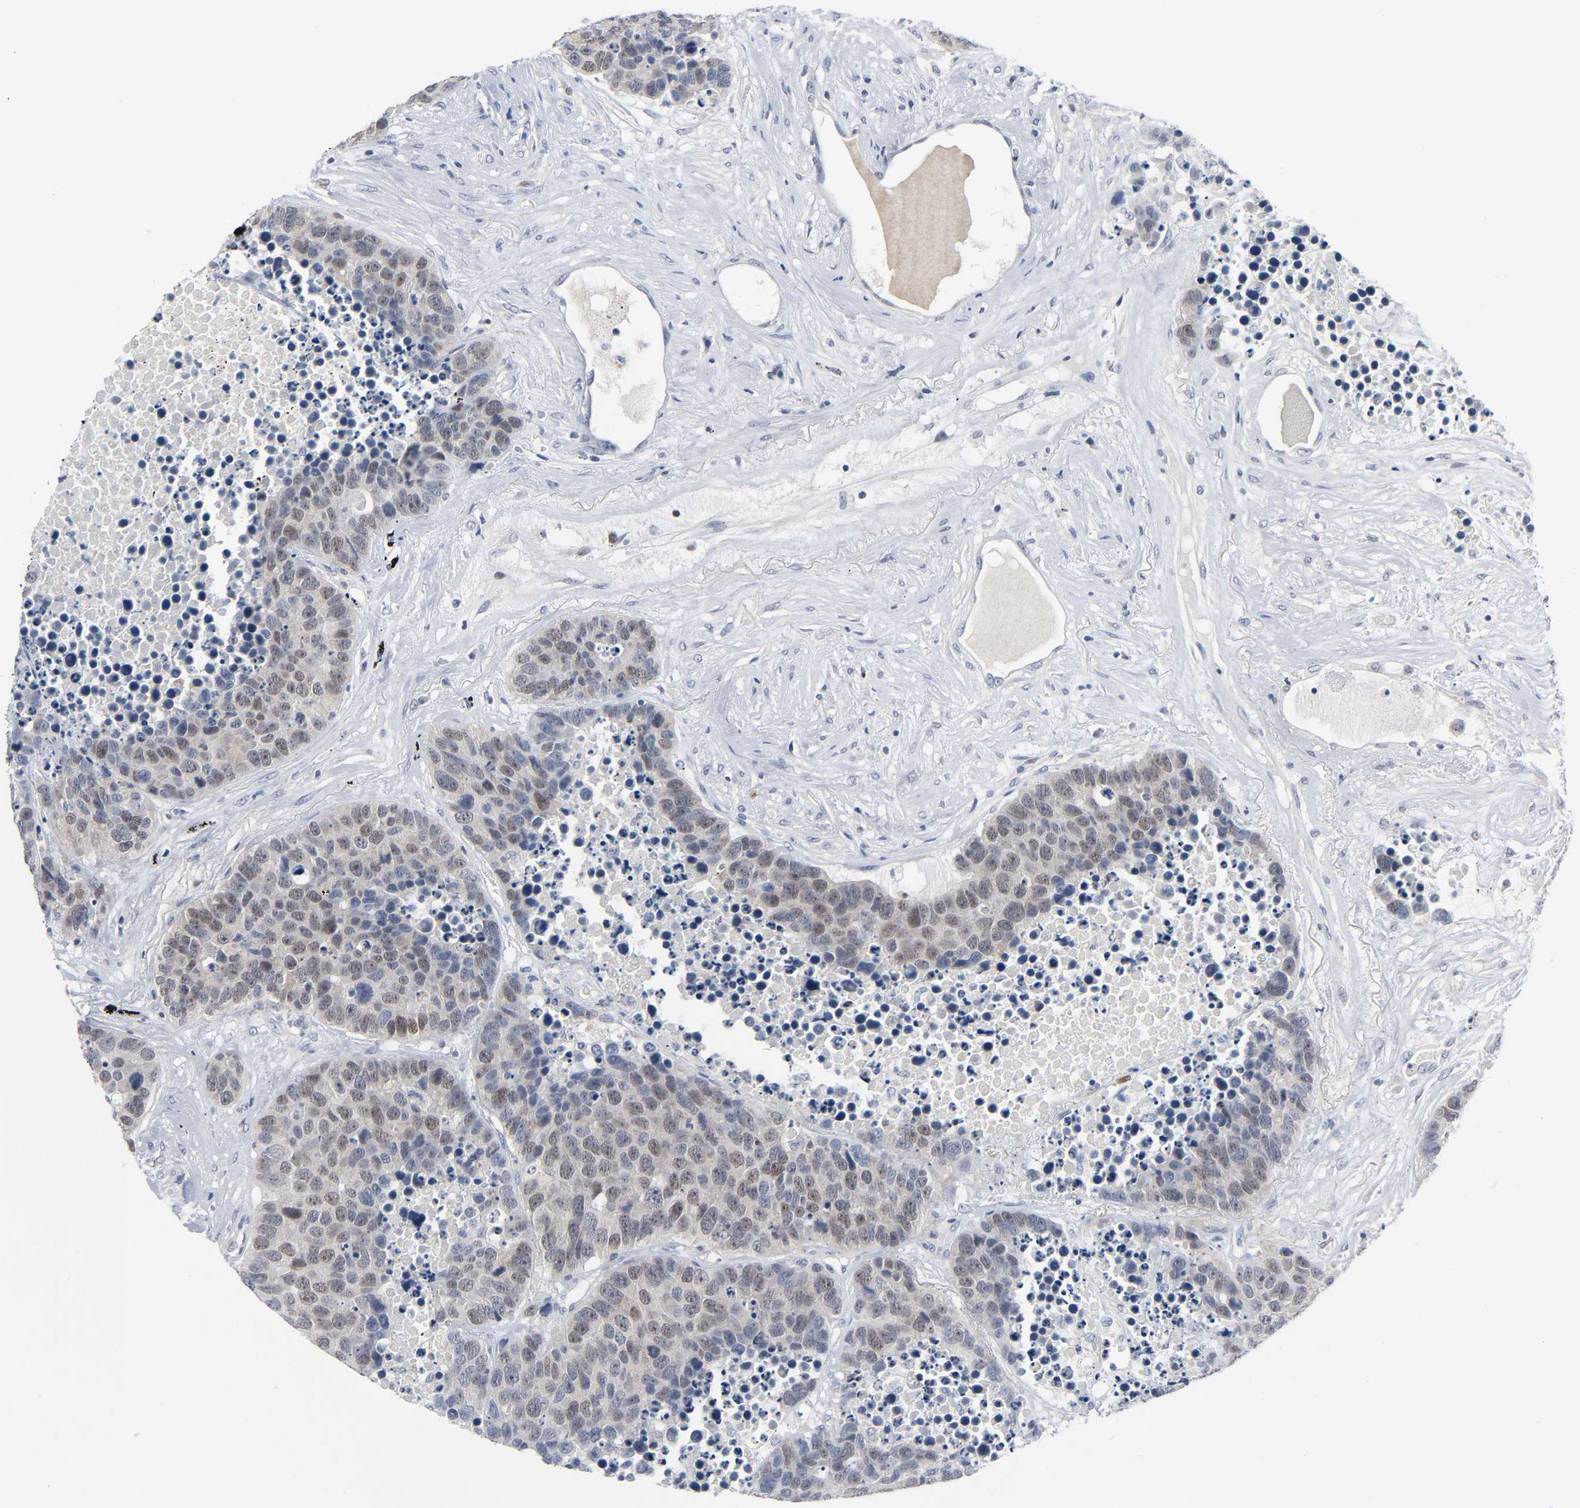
{"staining": {"intensity": "weak", "quantity": "25%-75%", "location": "cytoplasmic/membranous,nuclear"}, "tissue": "carcinoid", "cell_type": "Tumor cells", "image_type": "cancer", "snomed": [{"axis": "morphology", "description": "Carcinoid, malignant, NOS"}, {"axis": "topography", "description": "Lung"}], "caption": "Carcinoid stained with a protein marker exhibits weak staining in tumor cells.", "gene": "WEE1", "patient": {"sex": "male", "age": 60}}